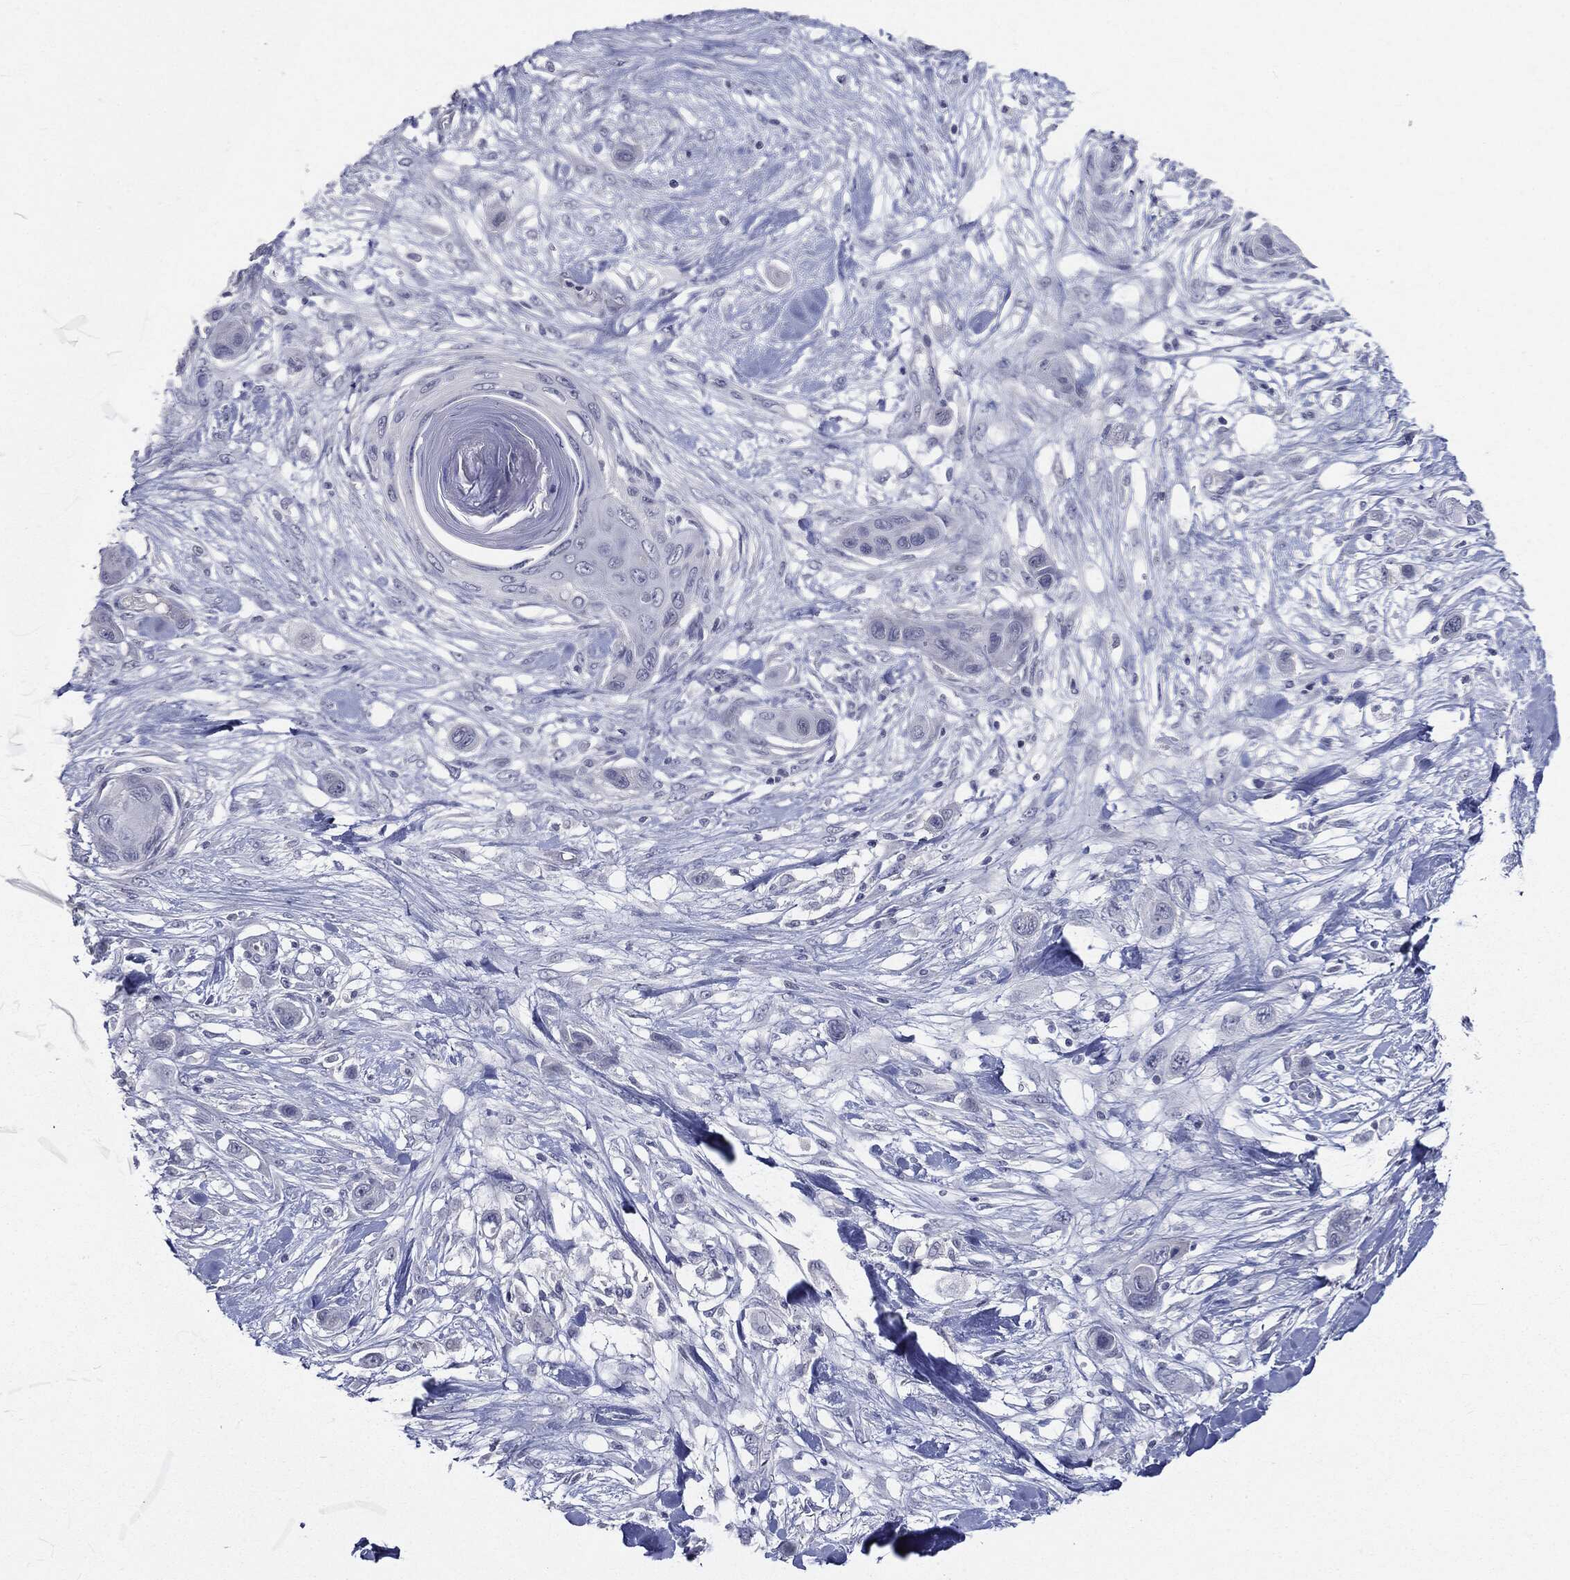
{"staining": {"intensity": "negative", "quantity": "none", "location": "none"}, "tissue": "skin cancer", "cell_type": "Tumor cells", "image_type": "cancer", "snomed": [{"axis": "morphology", "description": "Squamous cell carcinoma, NOS"}, {"axis": "topography", "description": "Skin"}], "caption": "An image of human skin squamous cell carcinoma is negative for staining in tumor cells. (DAB (3,3'-diaminobenzidine) immunohistochemistry (IHC) visualized using brightfield microscopy, high magnification).", "gene": "CGB1", "patient": {"sex": "male", "age": 79}}